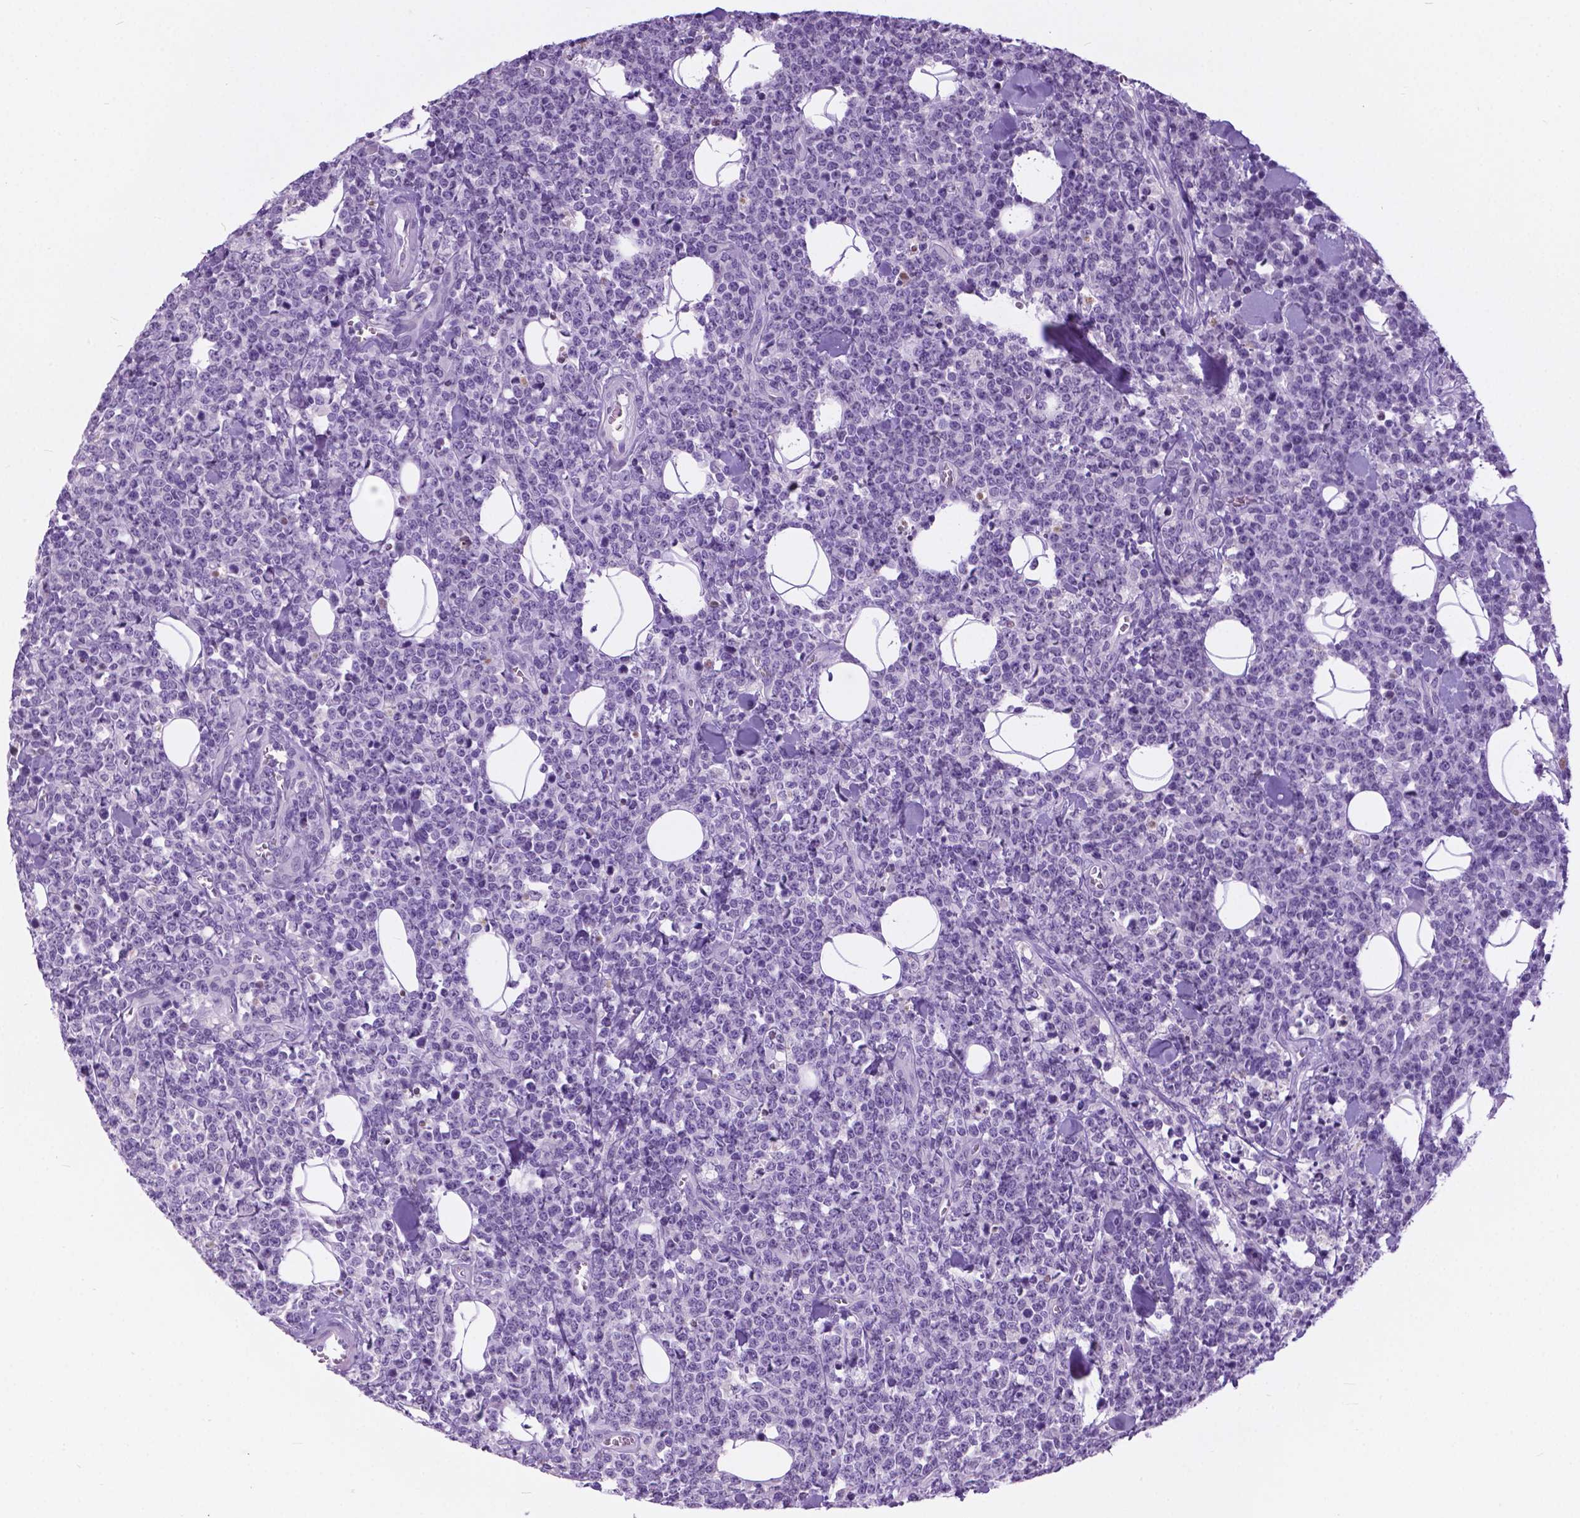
{"staining": {"intensity": "negative", "quantity": "none", "location": "none"}, "tissue": "lymphoma", "cell_type": "Tumor cells", "image_type": "cancer", "snomed": [{"axis": "morphology", "description": "Malignant lymphoma, non-Hodgkin's type, High grade"}, {"axis": "topography", "description": "Small intestine"}], "caption": "Immunohistochemistry of lymphoma reveals no staining in tumor cells. Nuclei are stained in blue.", "gene": "ARMS2", "patient": {"sex": "female", "age": 56}}